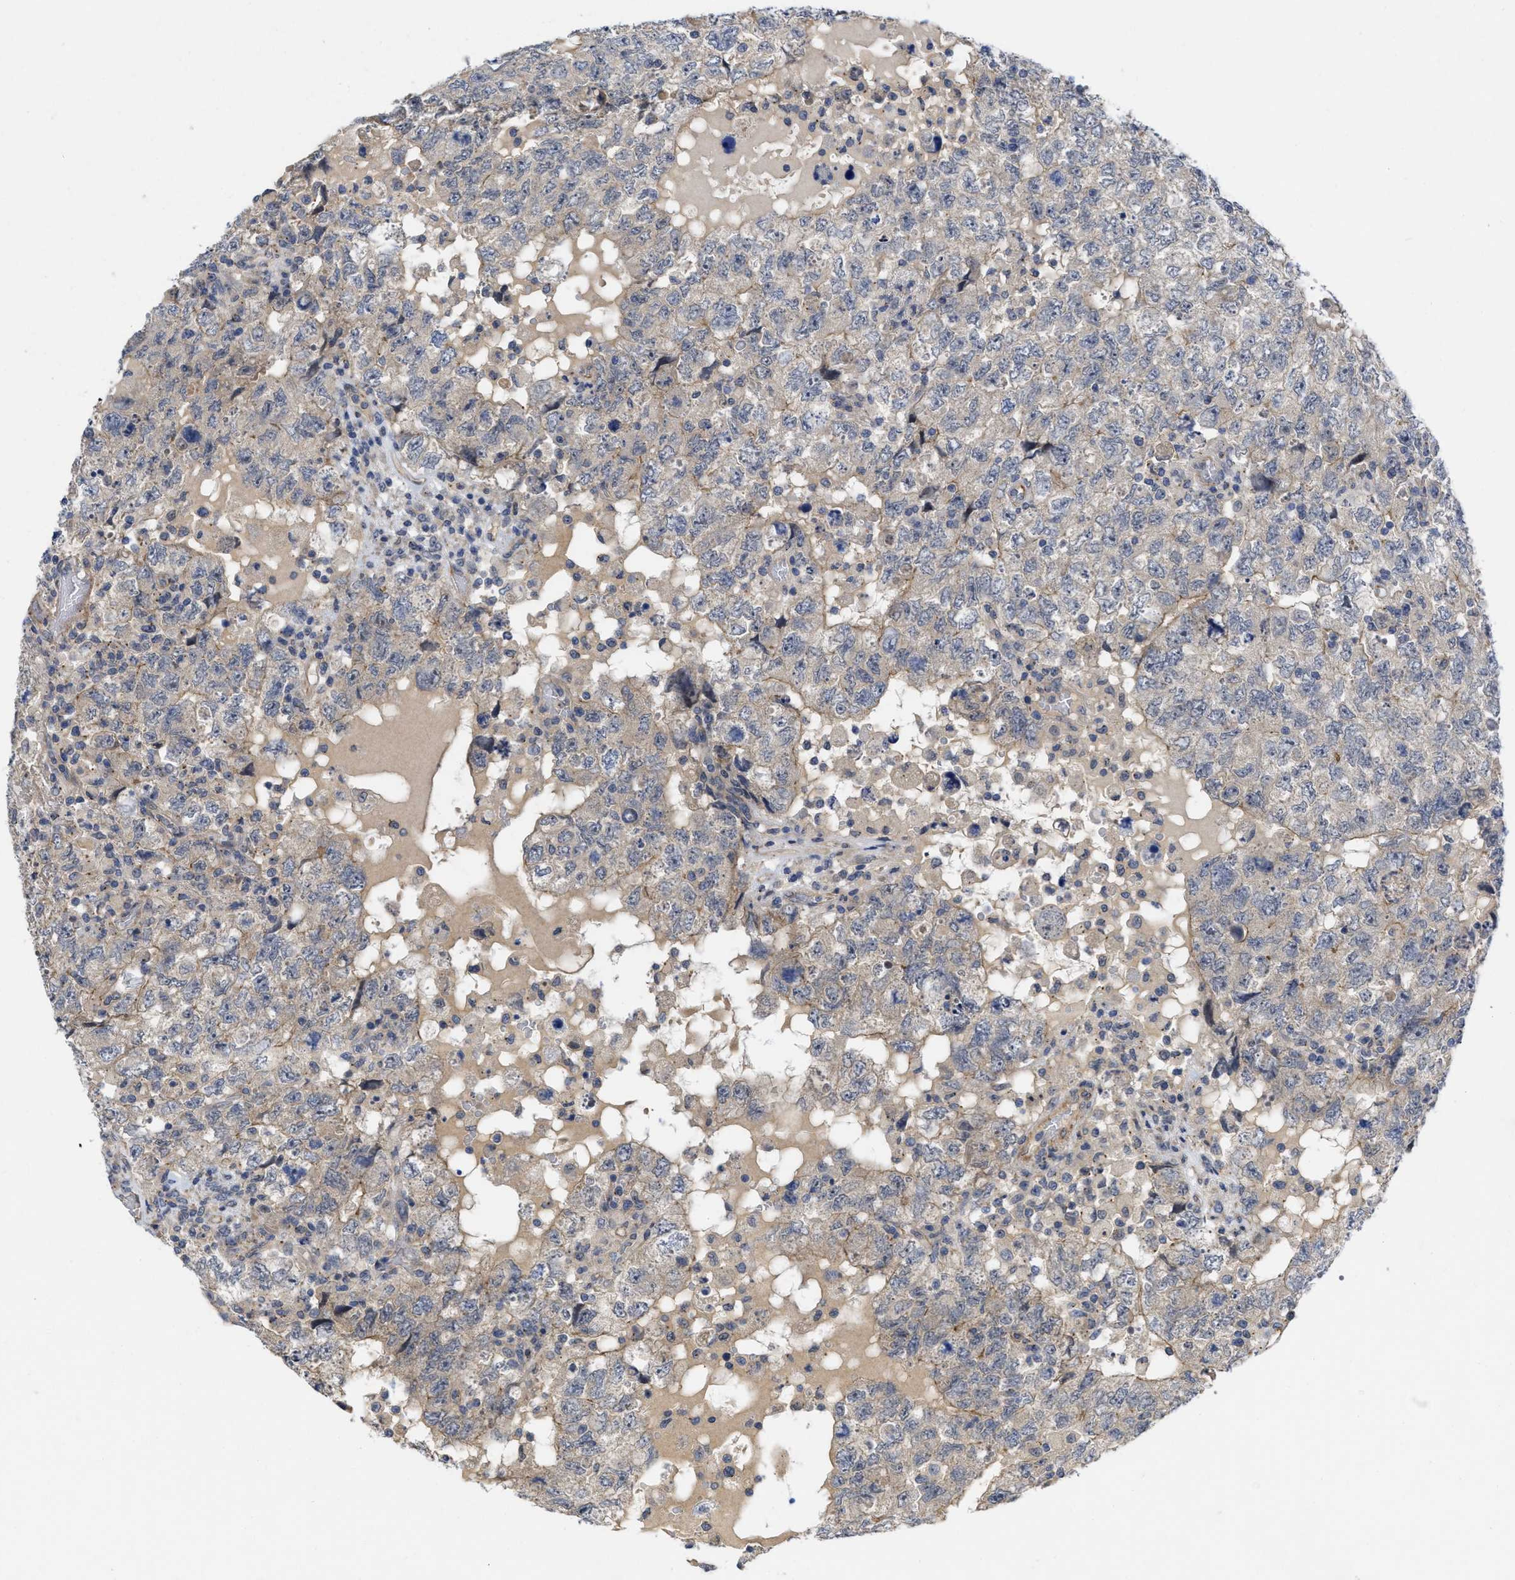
{"staining": {"intensity": "weak", "quantity": "25%-75%", "location": "cytoplasmic/membranous"}, "tissue": "testis cancer", "cell_type": "Tumor cells", "image_type": "cancer", "snomed": [{"axis": "morphology", "description": "Seminoma, NOS"}, {"axis": "topography", "description": "Testis"}], "caption": "Immunohistochemistry histopathology image of neoplastic tissue: testis cancer (seminoma) stained using IHC demonstrates low levels of weak protein expression localized specifically in the cytoplasmic/membranous of tumor cells, appearing as a cytoplasmic/membranous brown color.", "gene": "ARHGEF26", "patient": {"sex": "male", "age": 22}}